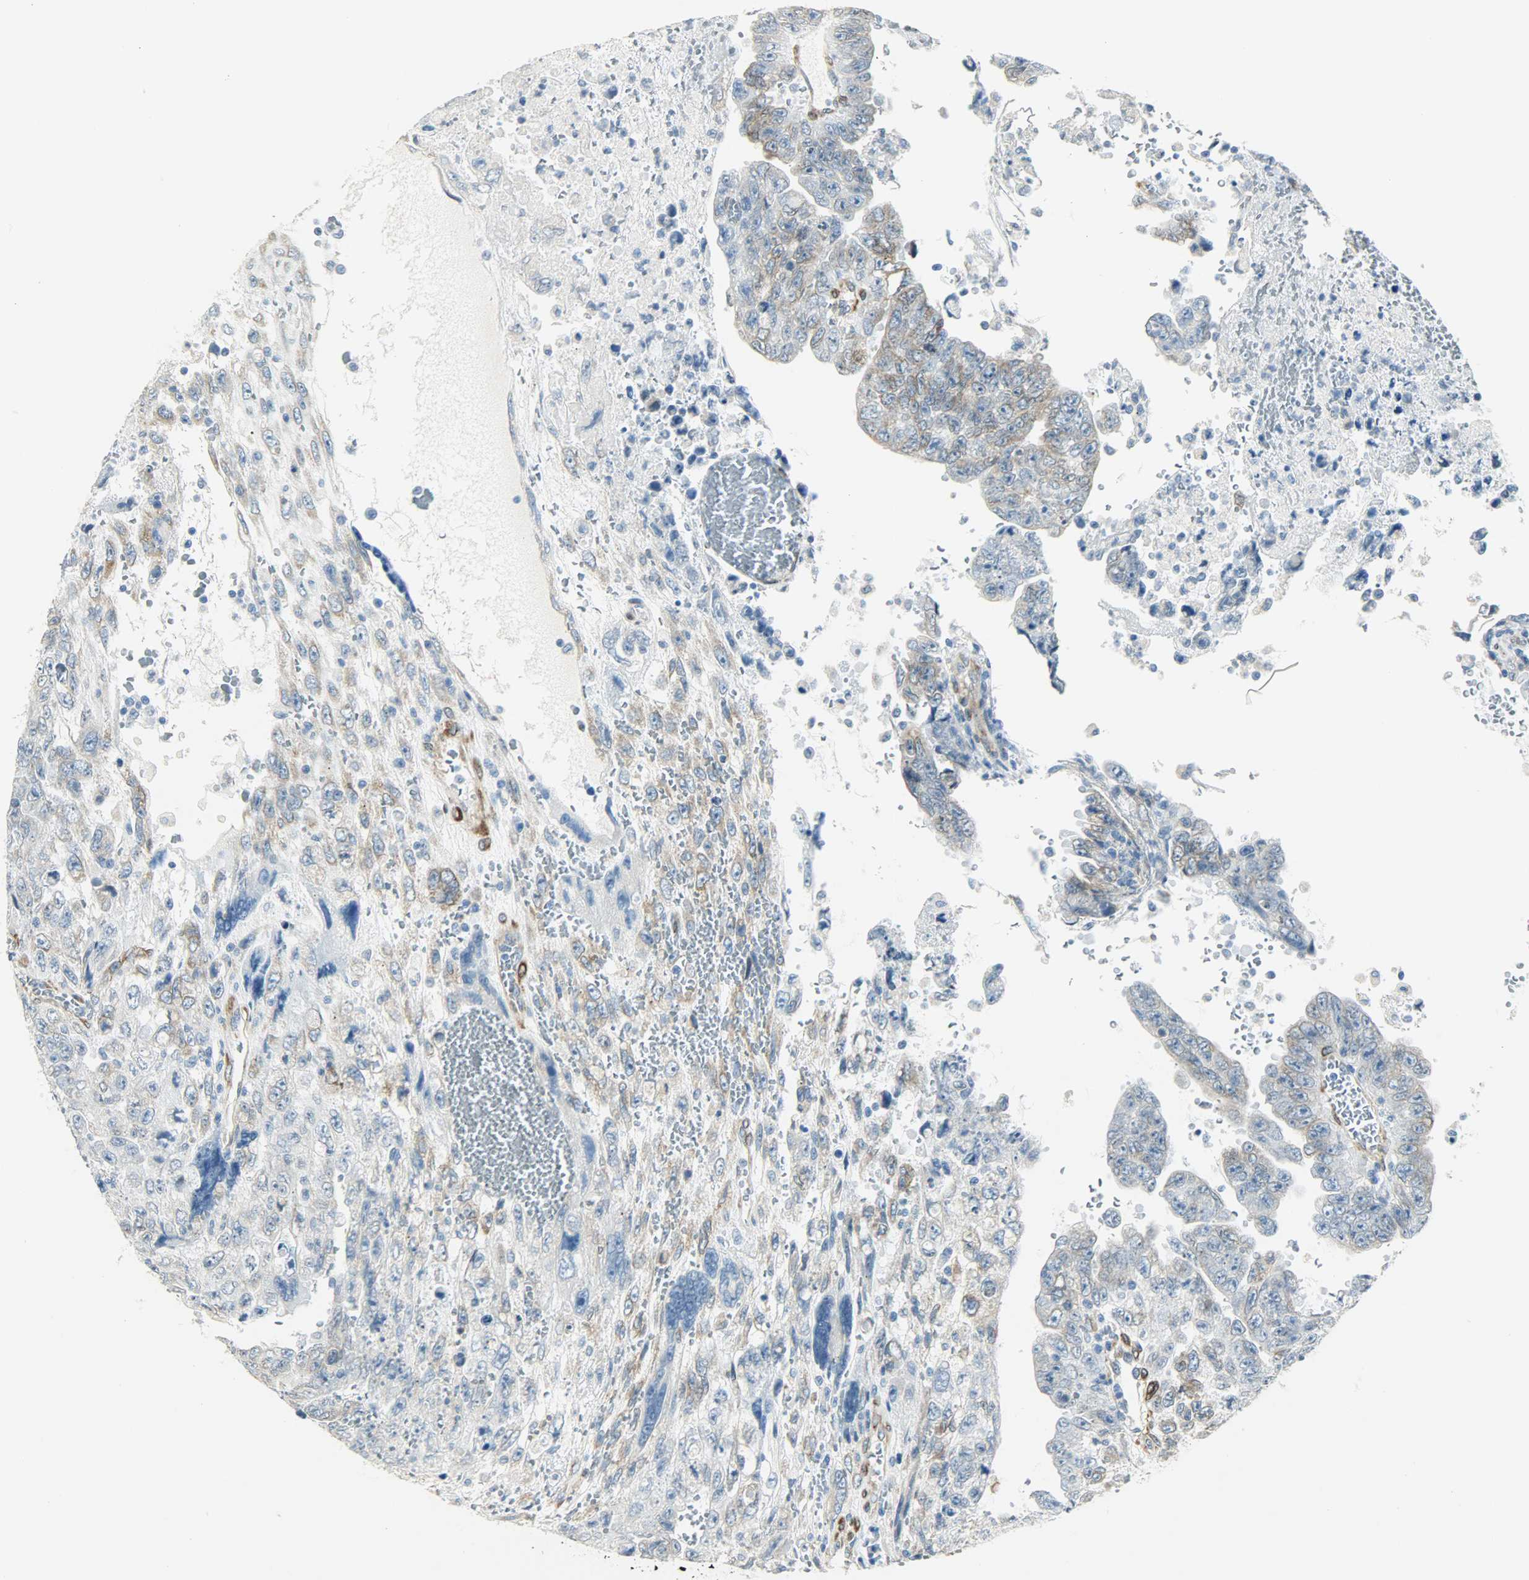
{"staining": {"intensity": "moderate", "quantity": "<25%", "location": "cytoplasmic/membranous"}, "tissue": "testis cancer", "cell_type": "Tumor cells", "image_type": "cancer", "snomed": [{"axis": "morphology", "description": "Carcinoma, Embryonal, NOS"}, {"axis": "topography", "description": "Testis"}], "caption": "Immunohistochemical staining of testis cancer (embryonal carcinoma) demonstrates low levels of moderate cytoplasmic/membranous protein expression in approximately <25% of tumor cells.", "gene": "PKD2", "patient": {"sex": "male", "age": 28}}